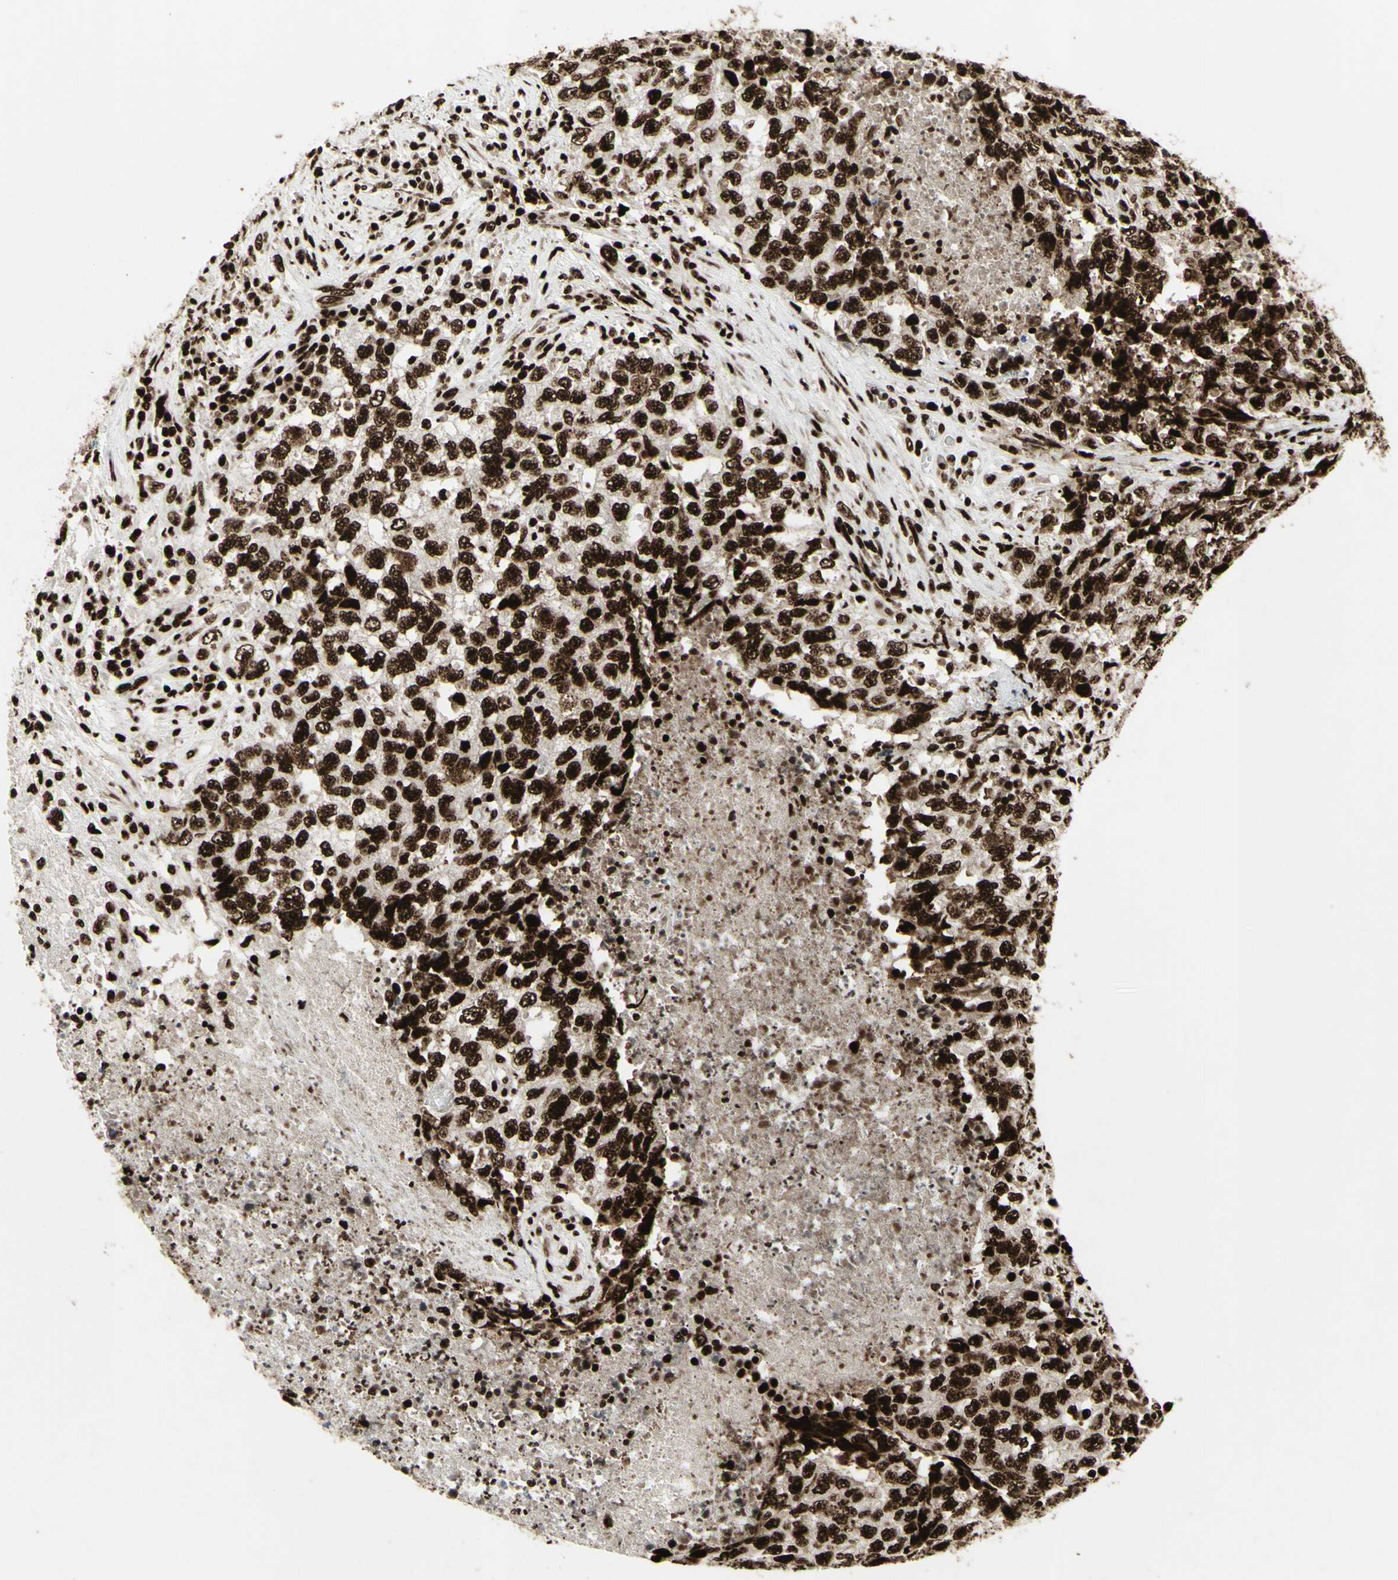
{"staining": {"intensity": "strong", "quantity": ">75%", "location": "nuclear"}, "tissue": "testis cancer", "cell_type": "Tumor cells", "image_type": "cancer", "snomed": [{"axis": "morphology", "description": "Necrosis, NOS"}, {"axis": "morphology", "description": "Carcinoma, Embryonal, NOS"}, {"axis": "topography", "description": "Testis"}], "caption": "The micrograph reveals staining of embryonal carcinoma (testis), revealing strong nuclear protein staining (brown color) within tumor cells.", "gene": "U2AF2", "patient": {"sex": "male", "age": 19}}